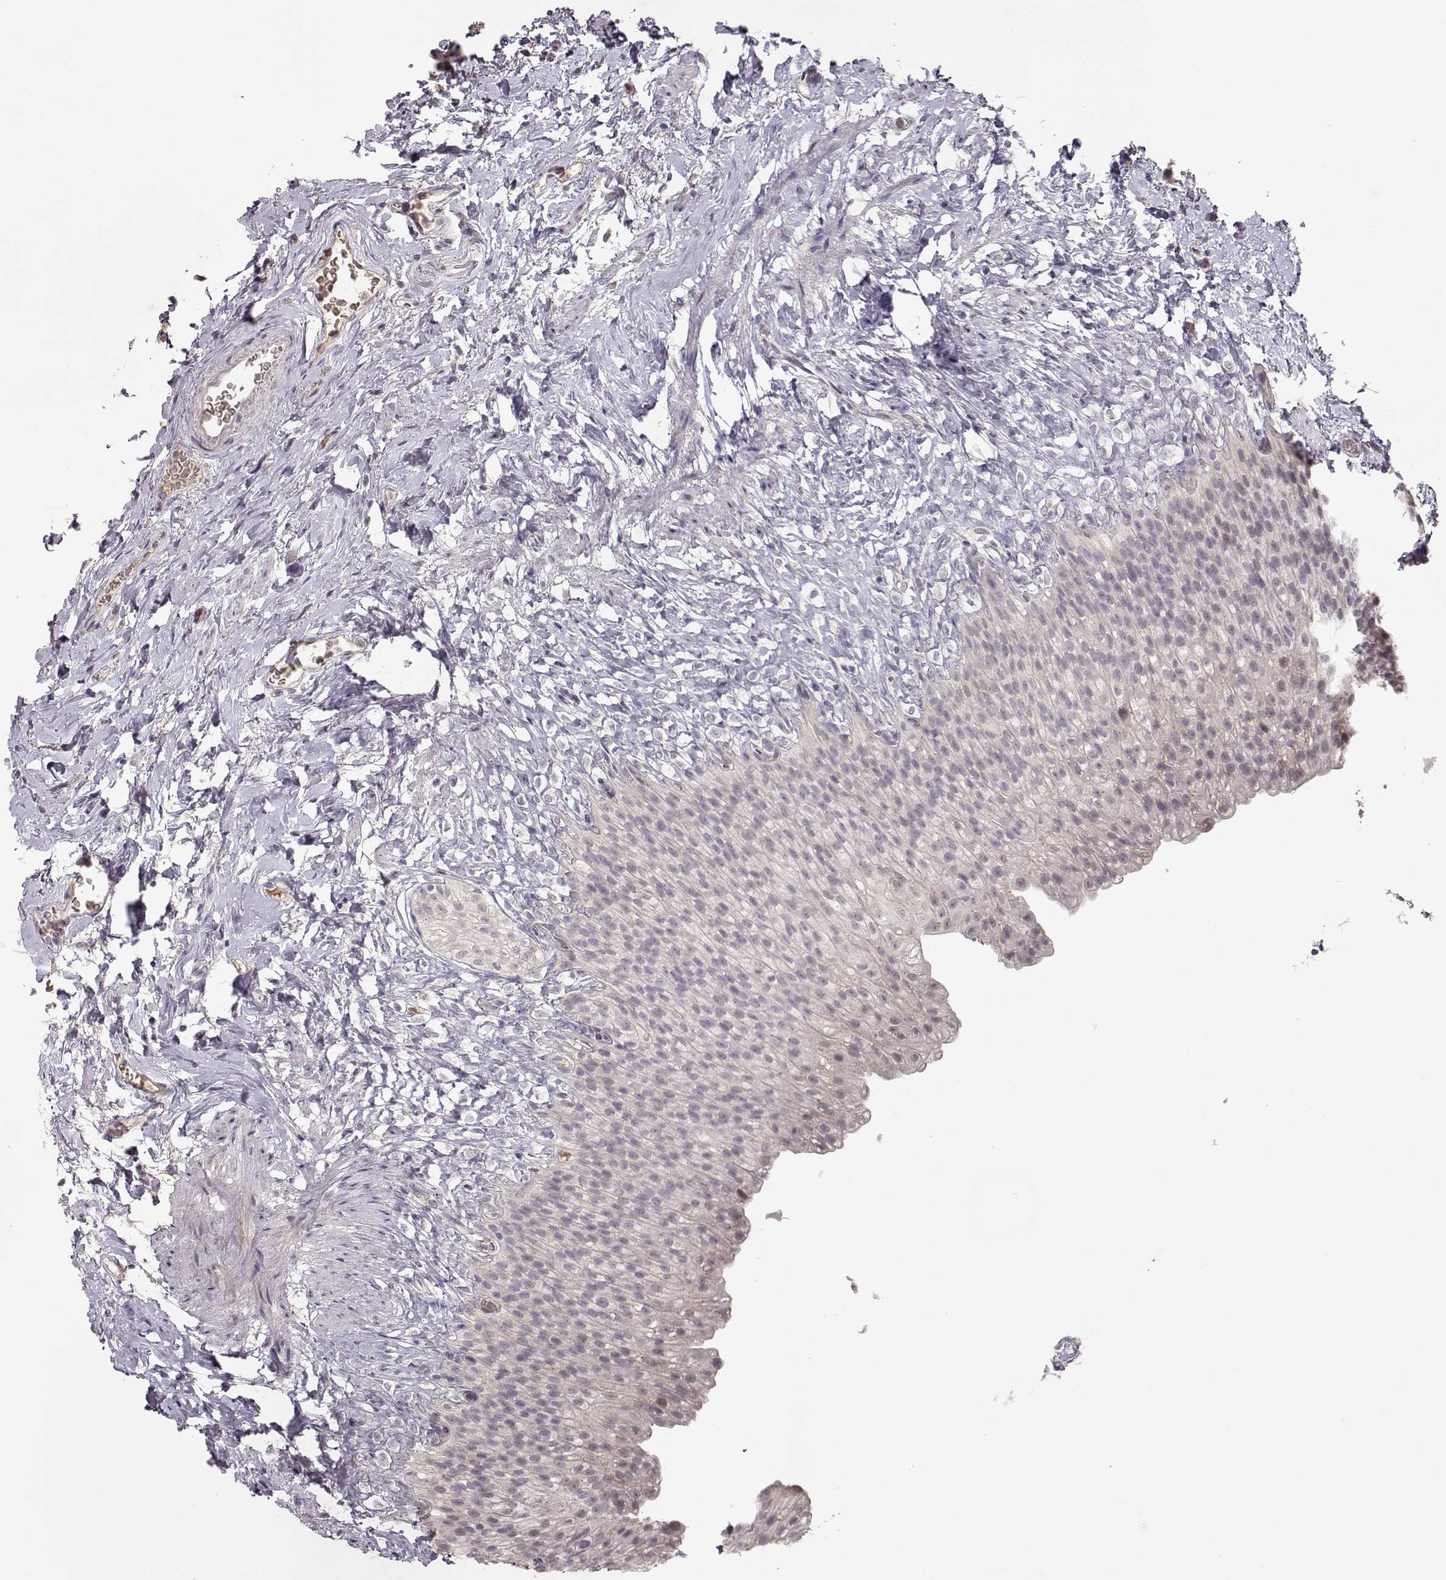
{"staining": {"intensity": "negative", "quantity": "none", "location": "none"}, "tissue": "urinary bladder", "cell_type": "Urothelial cells", "image_type": "normal", "snomed": [{"axis": "morphology", "description": "Normal tissue, NOS"}, {"axis": "topography", "description": "Urinary bladder"}], "caption": "IHC of benign urinary bladder exhibits no positivity in urothelial cells.", "gene": "PNMT", "patient": {"sex": "male", "age": 76}}